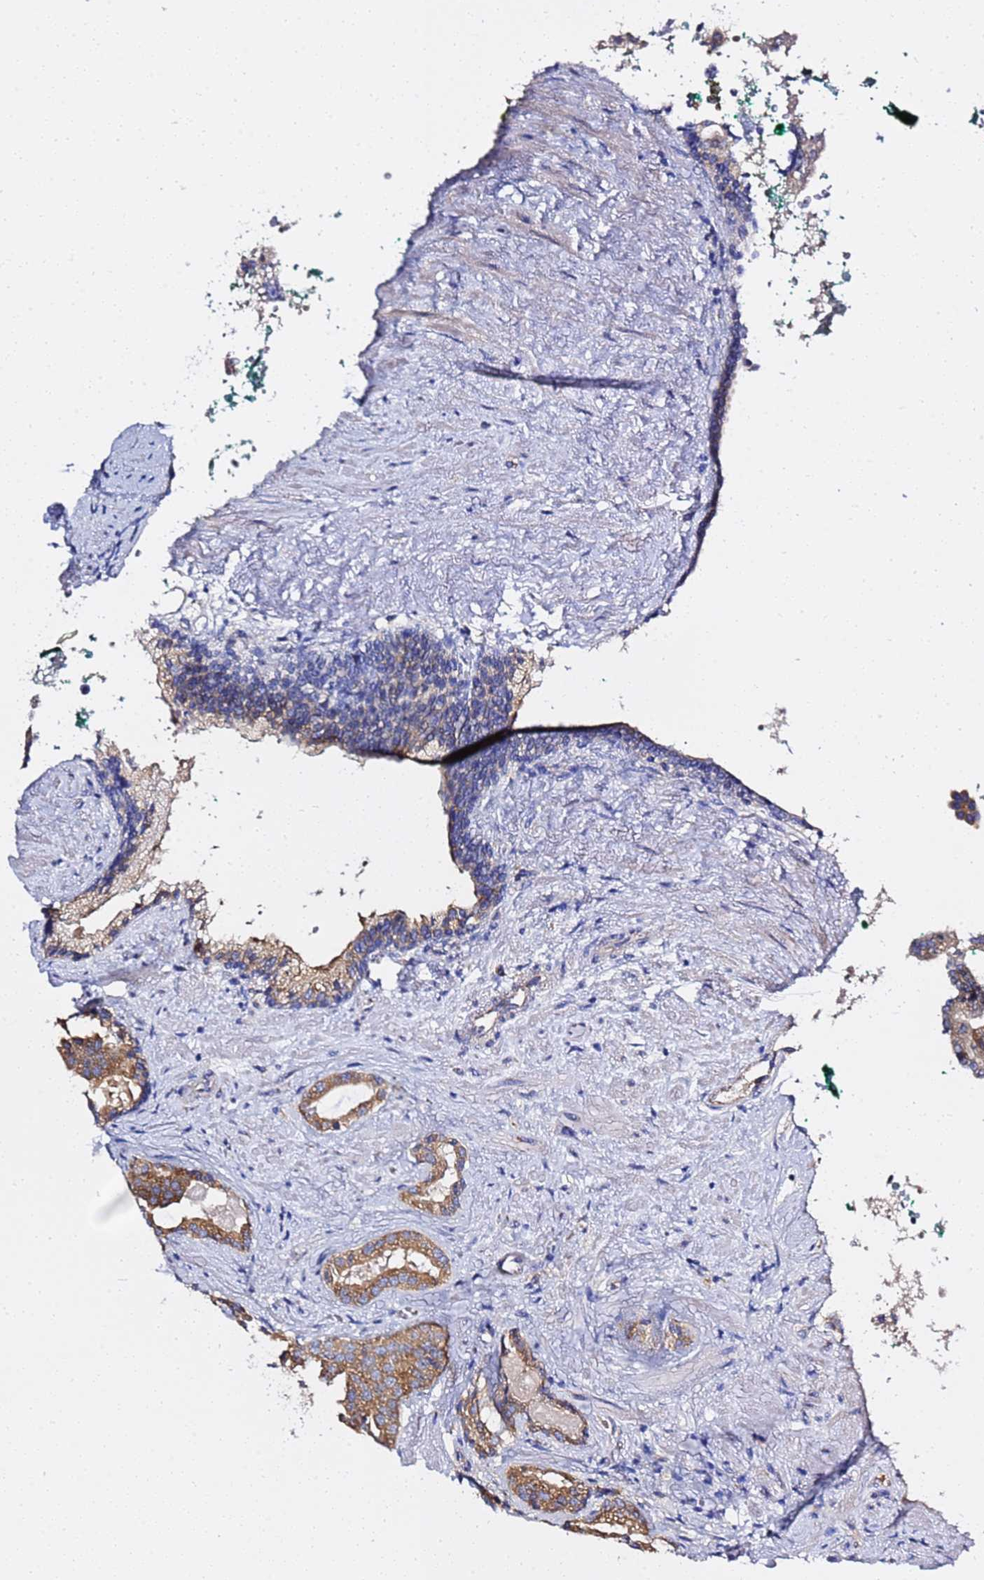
{"staining": {"intensity": "moderate", "quantity": ">75%", "location": "cytoplasmic/membranous"}, "tissue": "prostate cancer", "cell_type": "Tumor cells", "image_type": "cancer", "snomed": [{"axis": "morphology", "description": "Adenocarcinoma, High grade"}, {"axis": "topography", "description": "Prostate"}], "caption": "The immunohistochemical stain shows moderate cytoplasmic/membranous positivity in tumor cells of prostate cancer (adenocarcinoma (high-grade)) tissue. (Stains: DAB in brown, nuclei in blue, Microscopy: brightfield microscopy at high magnification).", "gene": "ANAPC1", "patient": {"sex": "male", "age": 60}}